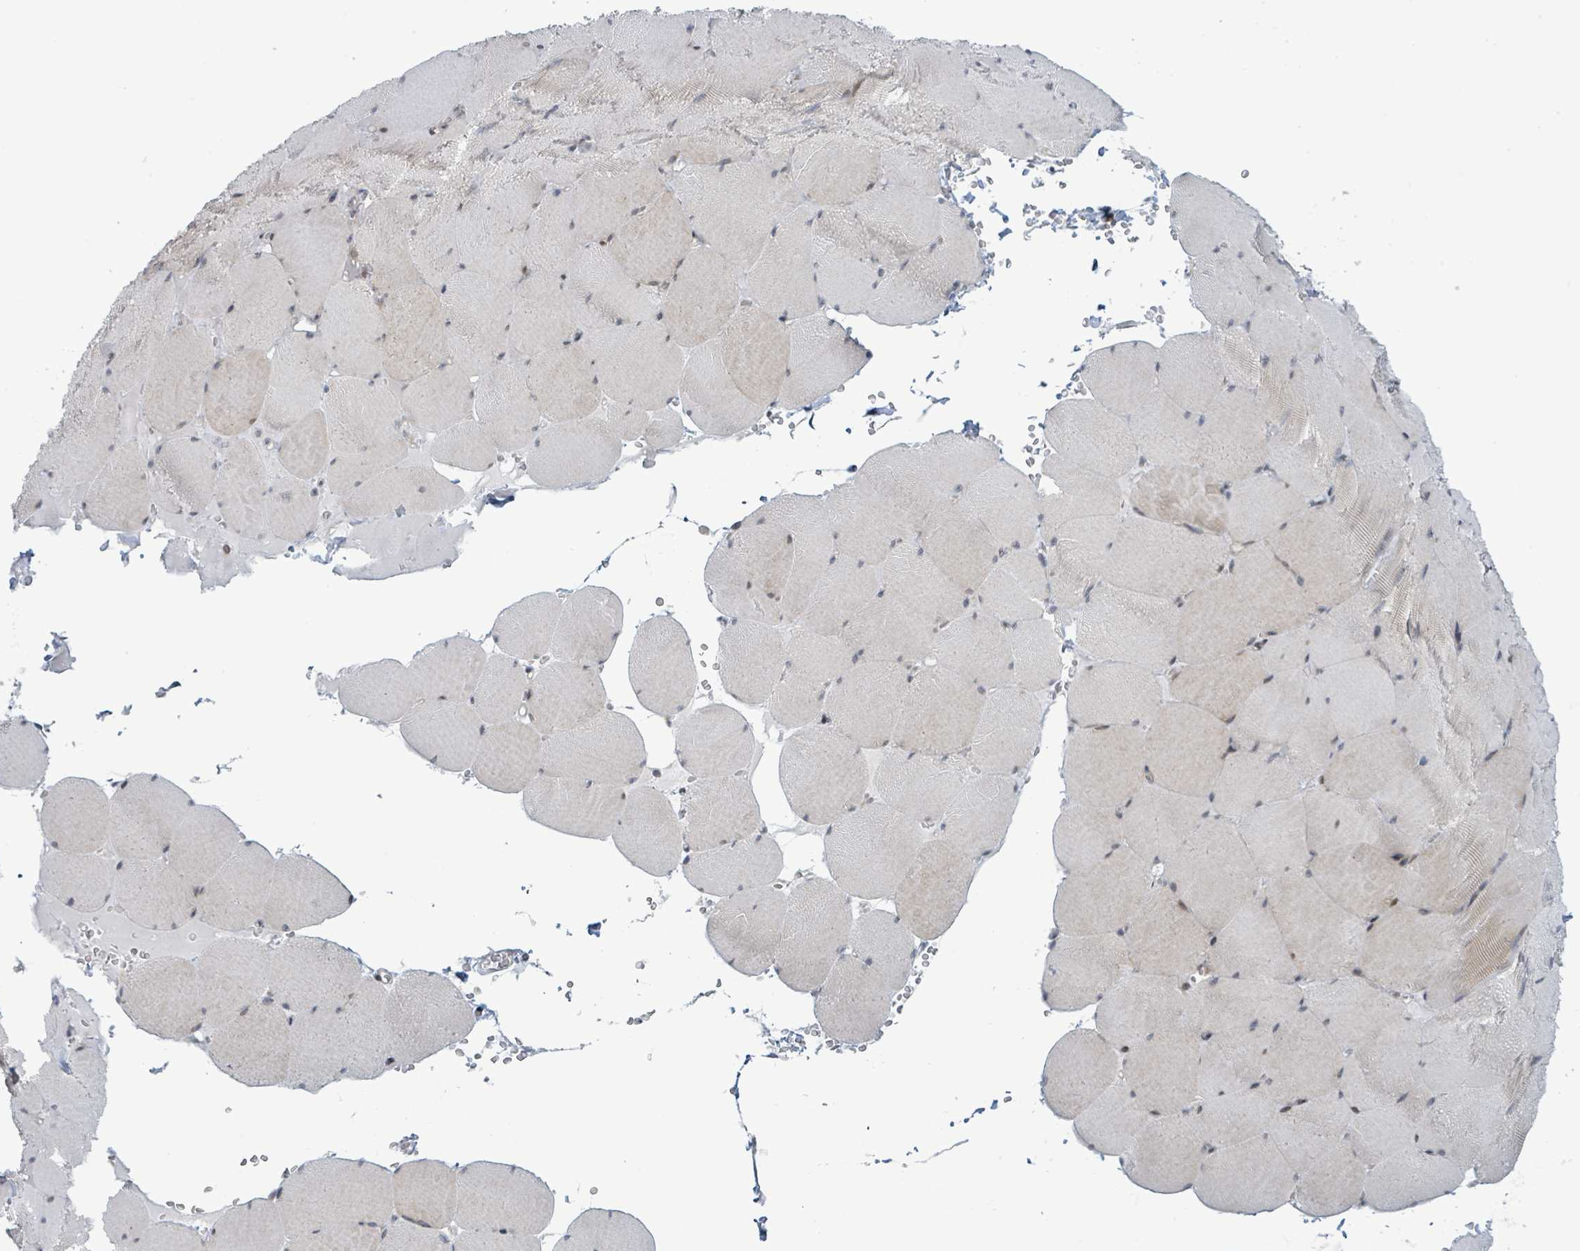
{"staining": {"intensity": "weak", "quantity": "<25%", "location": "cytoplasmic/membranous"}, "tissue": "skeletal muscle", "cell_type": "Myocytes", "image_type": "normal", "snomed": [{"axis": "morphology", "description": "Normal tissue, NOS"}, {"axis": "topography", "description": "Skeletal muscle"}, {"axis": "topography", "description": "Head-Neck"}], "caption": "DAB immunohistochemical staining of unremarkable skeletal muscle reveals no significant expression in myocytes. (DAB IHC, high magnification).", "gene": "RPL32", "patient": {"sex": "male", "age": 66}}